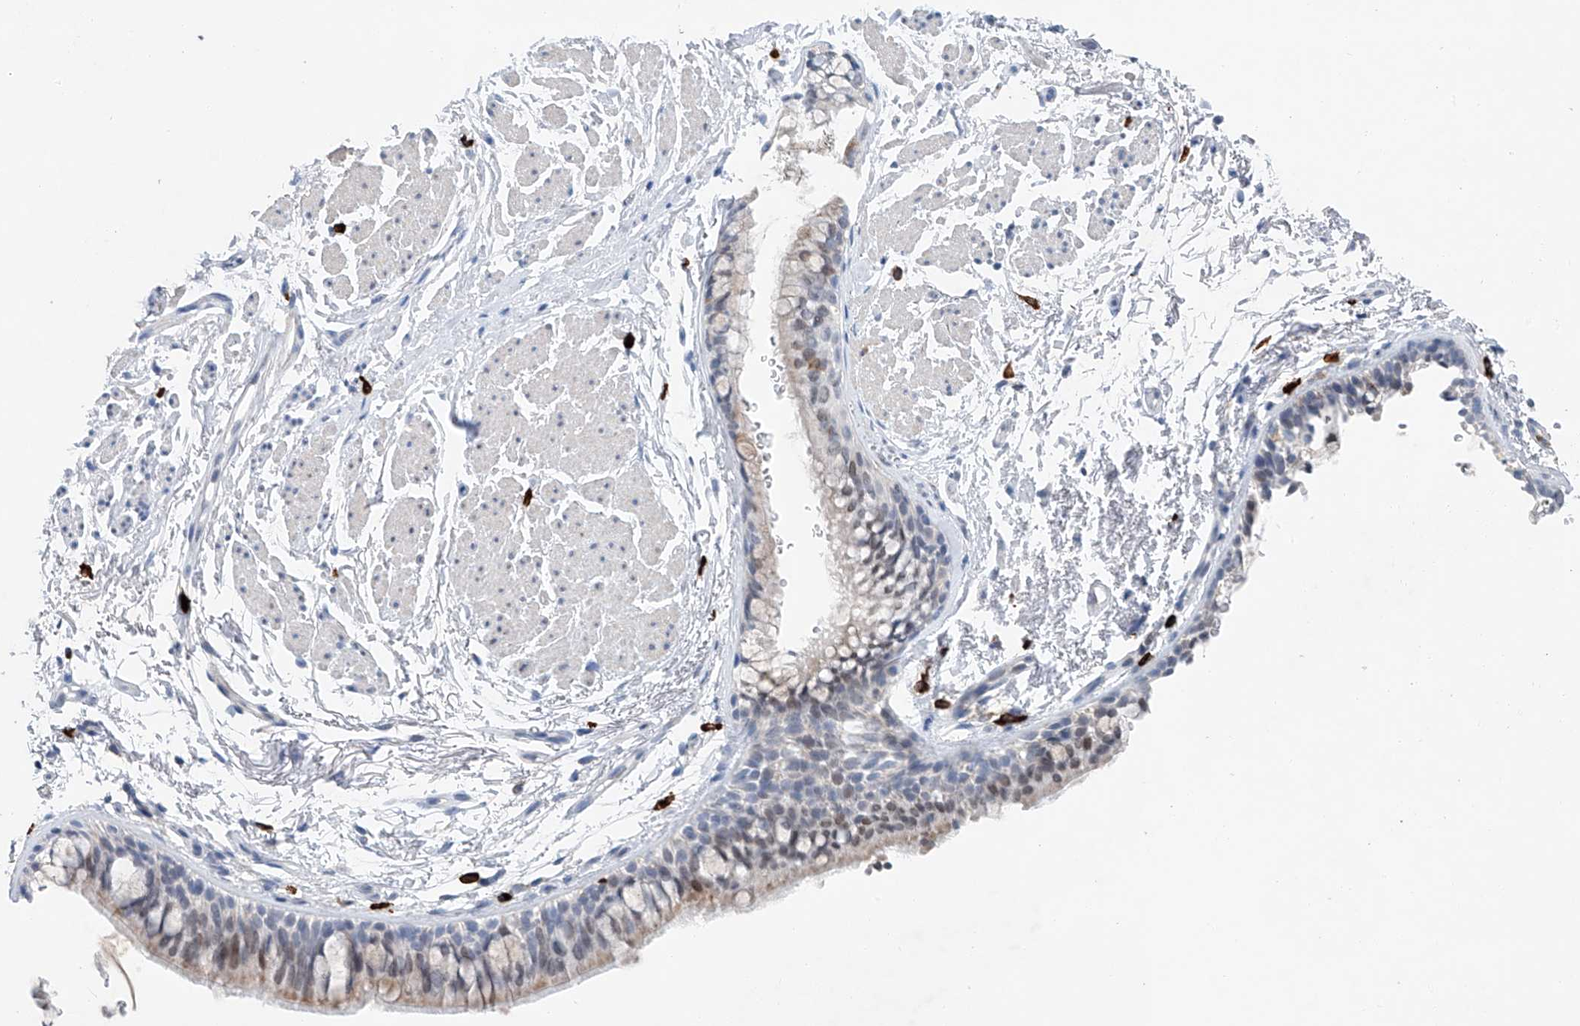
{"staining": {"intensity": "weak", "quantity": "25%-75%", "location": "cytoplasmic/membranous,nuclear"}, "tissue": "bronchus", "cell_type": "Respiratory epithelial cells", "image_type": "normal", "snomed": [{"axis": "morphology", "description": "Normal tissue, NOS"}, {"axis": "topography", "description": "Cartilage tissue"}, {"axis": "topography", "description": "Bronchus"}], "caption": "Weak cytoplasmic/membranous,nuclear expression is identified in about 25%-75% of respiratory epithelial cells in normal bronchus. (DAB = brown stain, brightfield microscopy at high magnification).", "gene": "KLF15", "patient": {"sex": "female", "age": 73}}